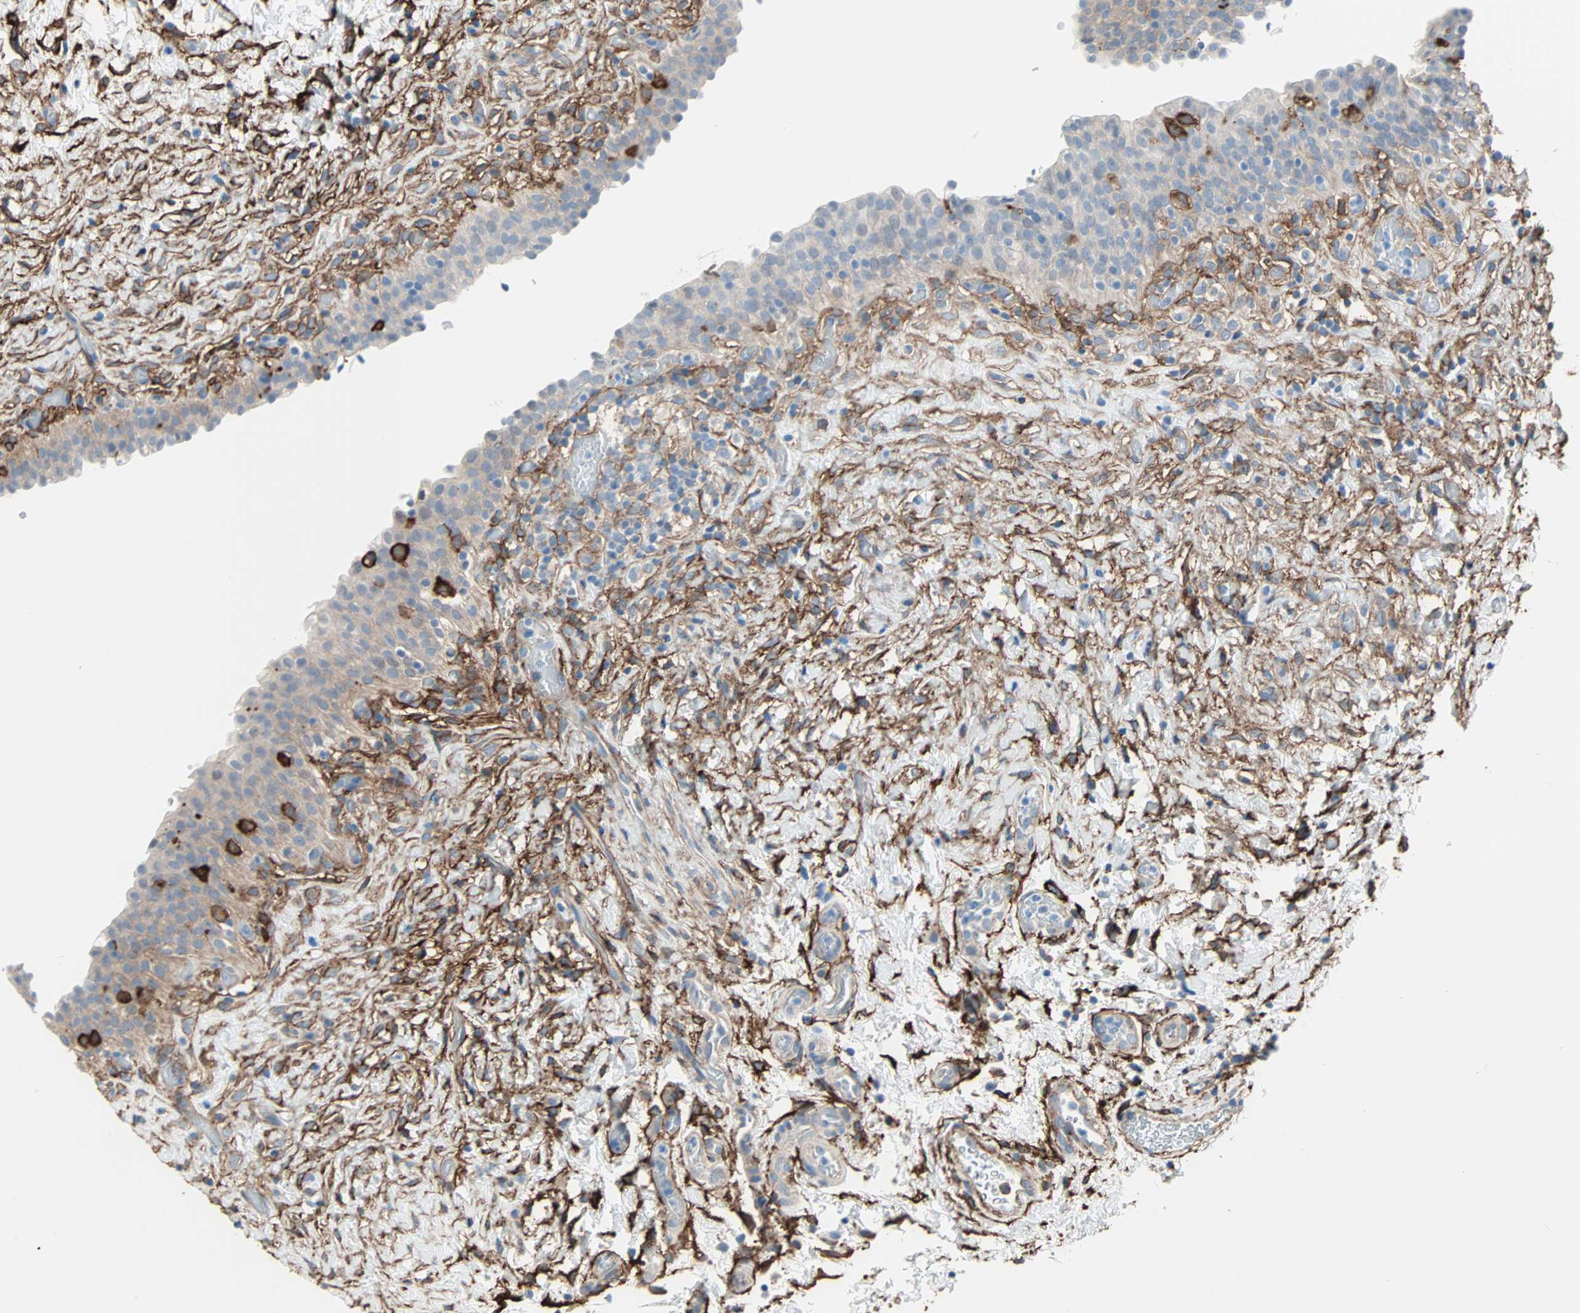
{"staining": {"intensity": "weak", "quantity": "25%-75%", "location": "cytoplasmic/membranous"}, "tissue": "urinary bladder", "cell_type": "Urothelial cells", "image_type": "normal", "snomed": [{"axis": "morphology", "description": "Normal tissue, NOS"}, {"axis": "topography", "description": "Urinary bladder"}], "caption": "This micrograph exhibits immunohistochemistry (IHC) staining of unremarkable urinary bladder, with low weak cytoplasmic/membranous expression in approximately 25%-75% of urothelial cells.", "gene": "EPB41L2", "patient": {"sex": "male", "age": 51}}